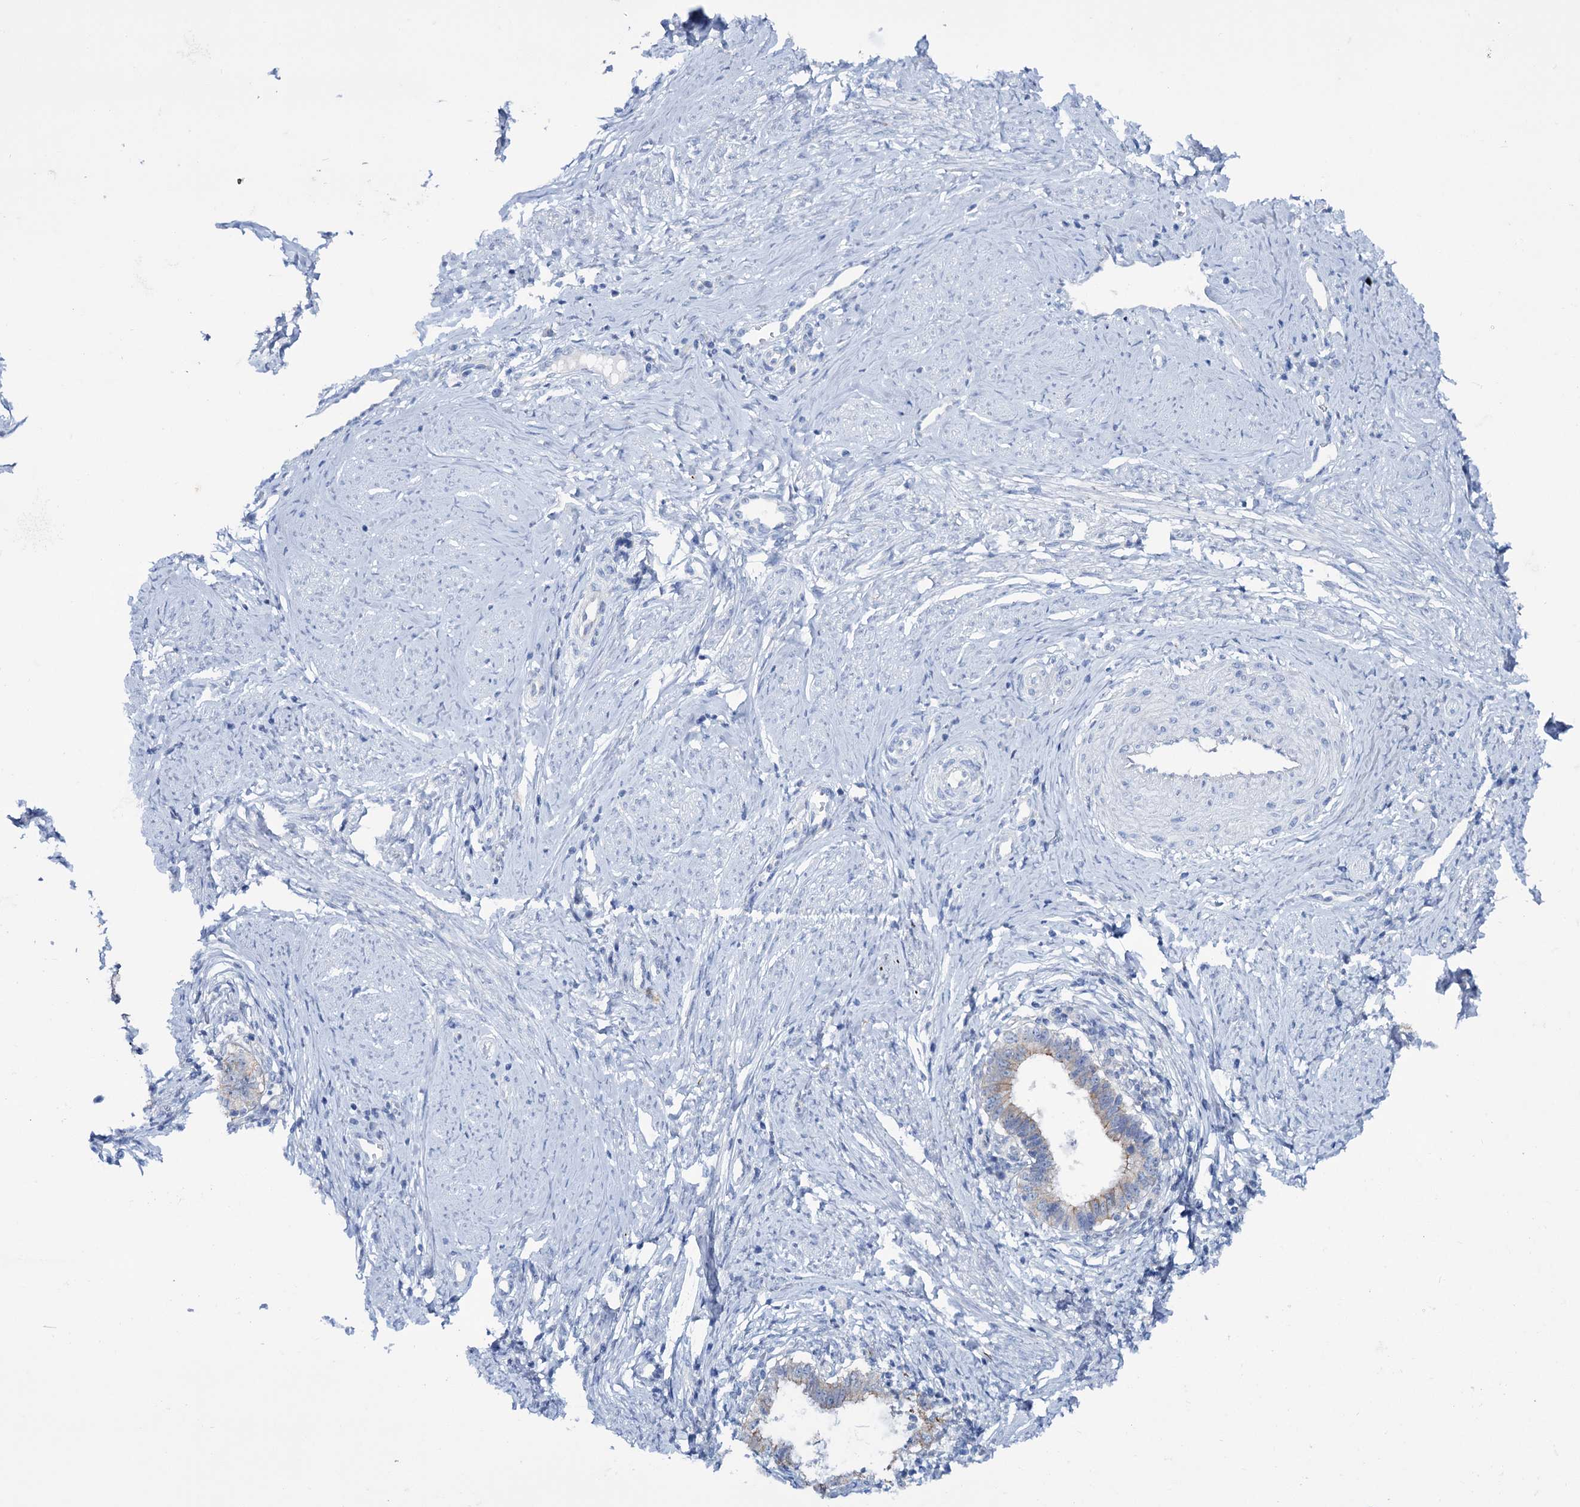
{"staining": {"intensity": "weak", "quantity": "25%-75%", "location": "cytoplasmic/membranous"}, "tissue": "cervical cancer", "cell_type": "Tumor cells", "image_type": "cancer", "snomed": [{"axis": "morphology", "description": "Adenocarcinoma, NOS"}, {"axis": "topography", "description": "Cervix"}], "caption": "Adenocarcinoma (cervical) stained with immunohistochemistry (IHC) displays weak cytoplasmic/membranous expression in approximately 25%-75% of tumor cells. (IHC, brightfield microscopy, high magnification).", "gene": "FAAP20", "patient": {"sex": "female", "age": 36}}